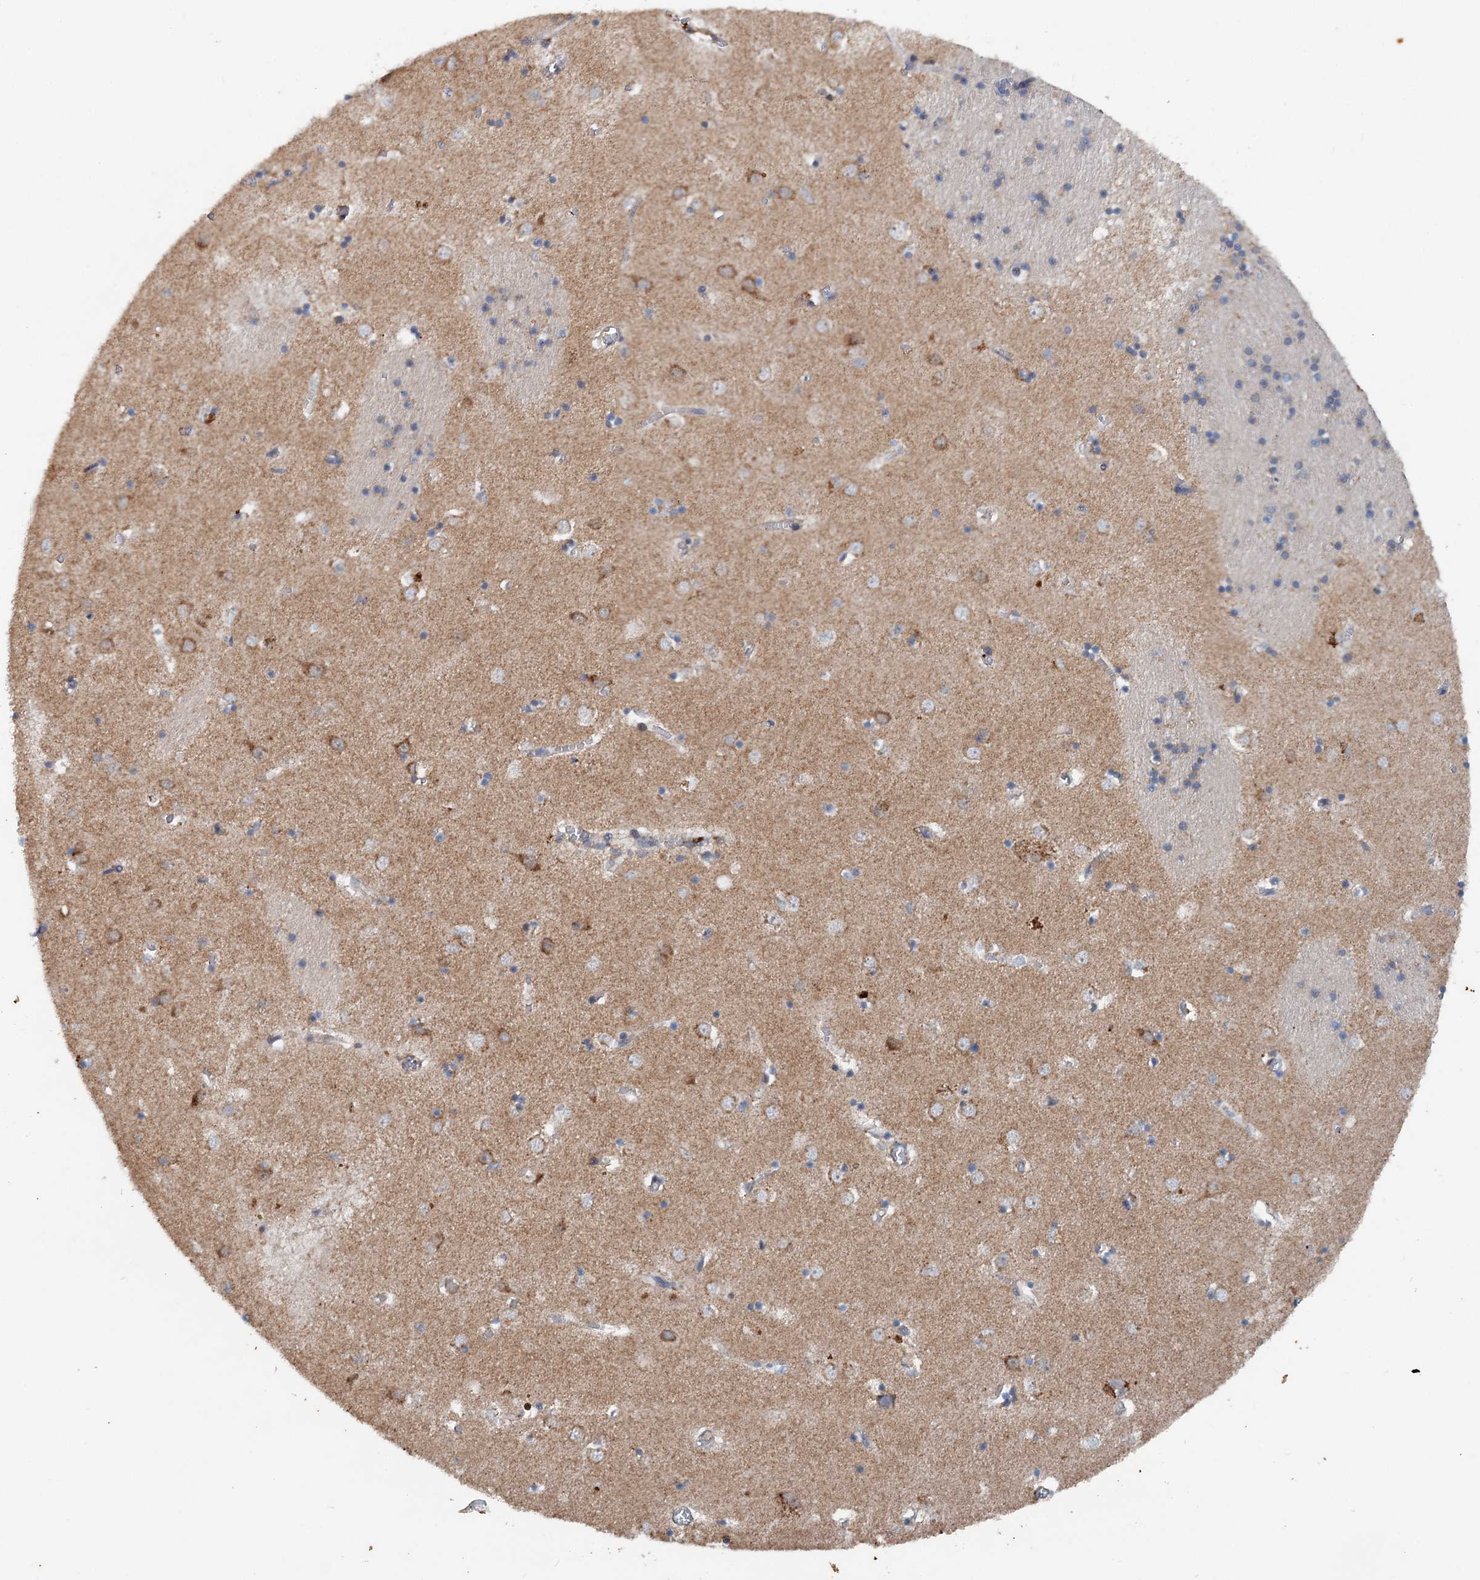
{"staining": {"intensity": "weak", "quantity": "<25%", "location": "cytoplasmic/membranous"}, "tissue": "caudate", "cell_type": "Glial cells", "image_type": "normal", "snomed": [{"axis": "morphology", "description": "Normal tissue, NOS"}, {"axis": "topography", "description": "Lateral ventricle wall"}], "caption": "A micrograph of caudate stained for a protein displays no brown staining in glial cells.", "gene": "TEDC1", "patient": {"sex": "male", "age": 37}}